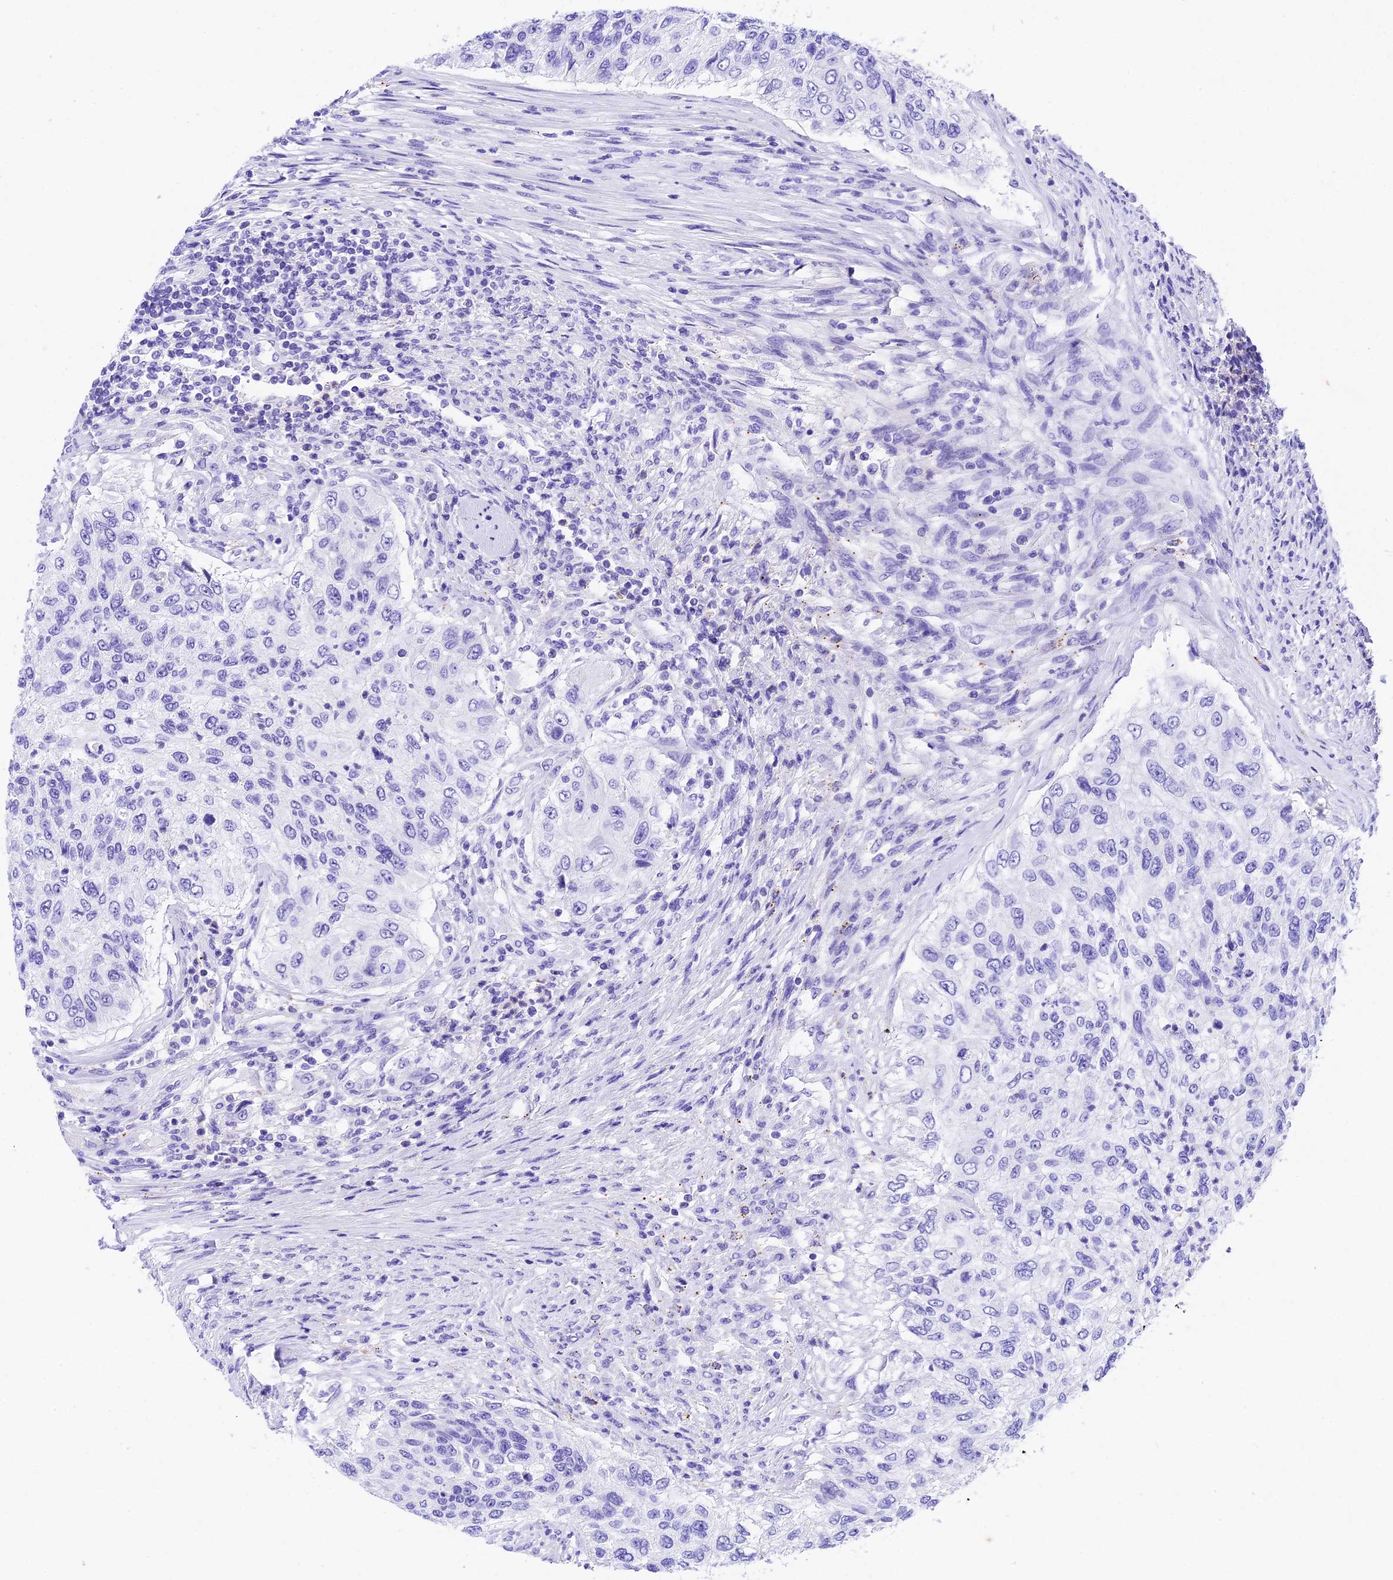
{"staining": {"intensity": "negative", "quantity": "none", "location": "none"}, "tissue": "urothelial cancer", "cell_type": "Tumor cells", "image_type": "cancer", "snomed": [{"axis": "morphology", "description": "Urothelial carcinoma, High grade"}, {"axis": "topography", "description": "Urinary bladder"}], "caption": "This is an immunohistochemistry (IHC) micrograph of human urothelial carcinoma (high-grade). There is no positivity in tumor cells.", "gene": "PSG11", "patient": {"sex": "female", "age": 60}}